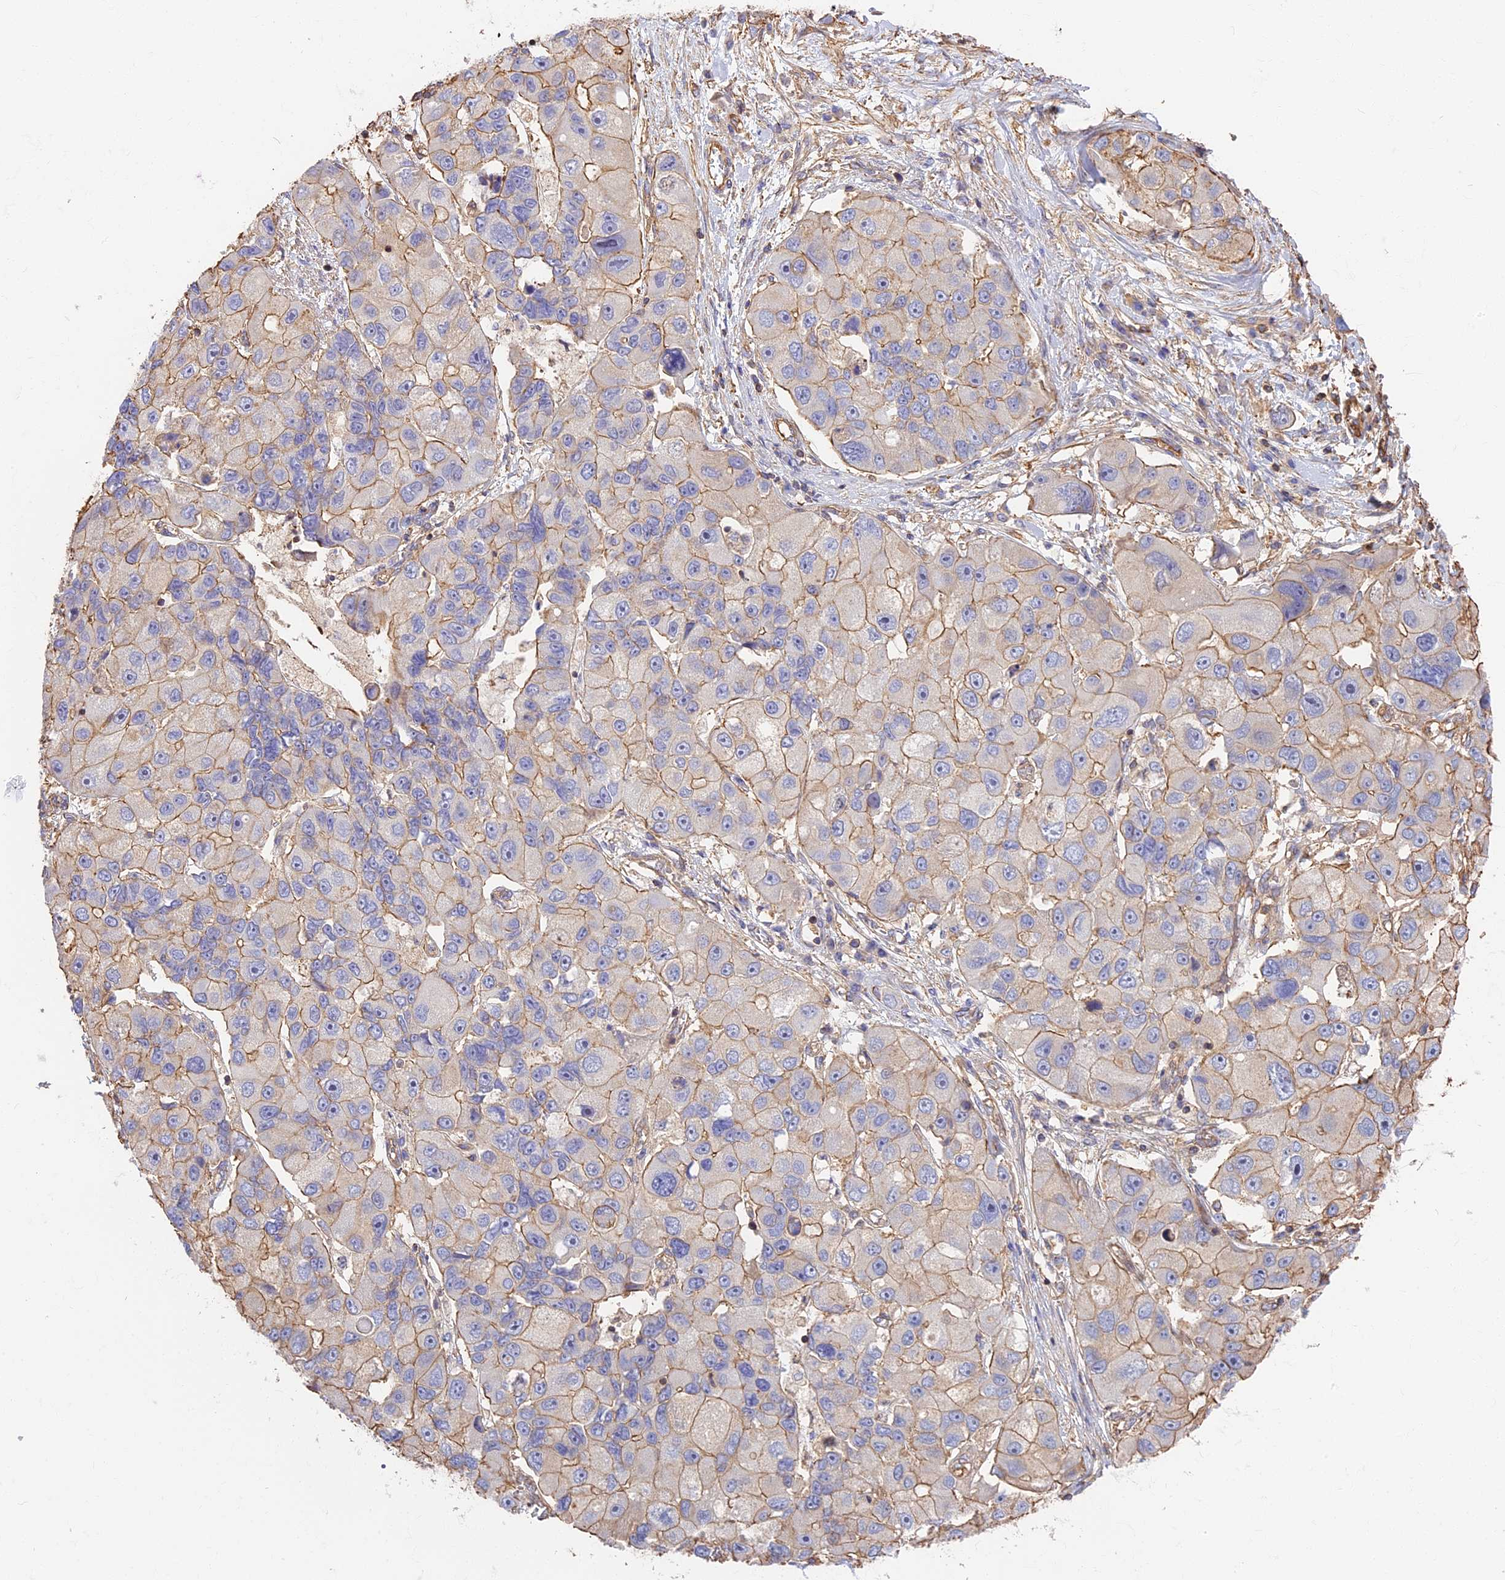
{"staining": {"intensity": "moderate", "quantity": "25%-75%", "location": "cytoplasmic/membranous"}, "tissue": "lung cancer", "cell_type": "Tumor cells", "image_type": "cancer", "snomed": [{"axis": "morphology", "description": "Adenocarcinoma, NOS"}, {"axis": "topography", "description": "Lung"}], "caption": "This is a photomicrograph of immunohistochemistry staining of lung cancer, which shows moderate staining in the cytoplasmic/membranous of tumor cells.", "gene": "VPS18", "patient": {"sex": "female", "age": 54}}